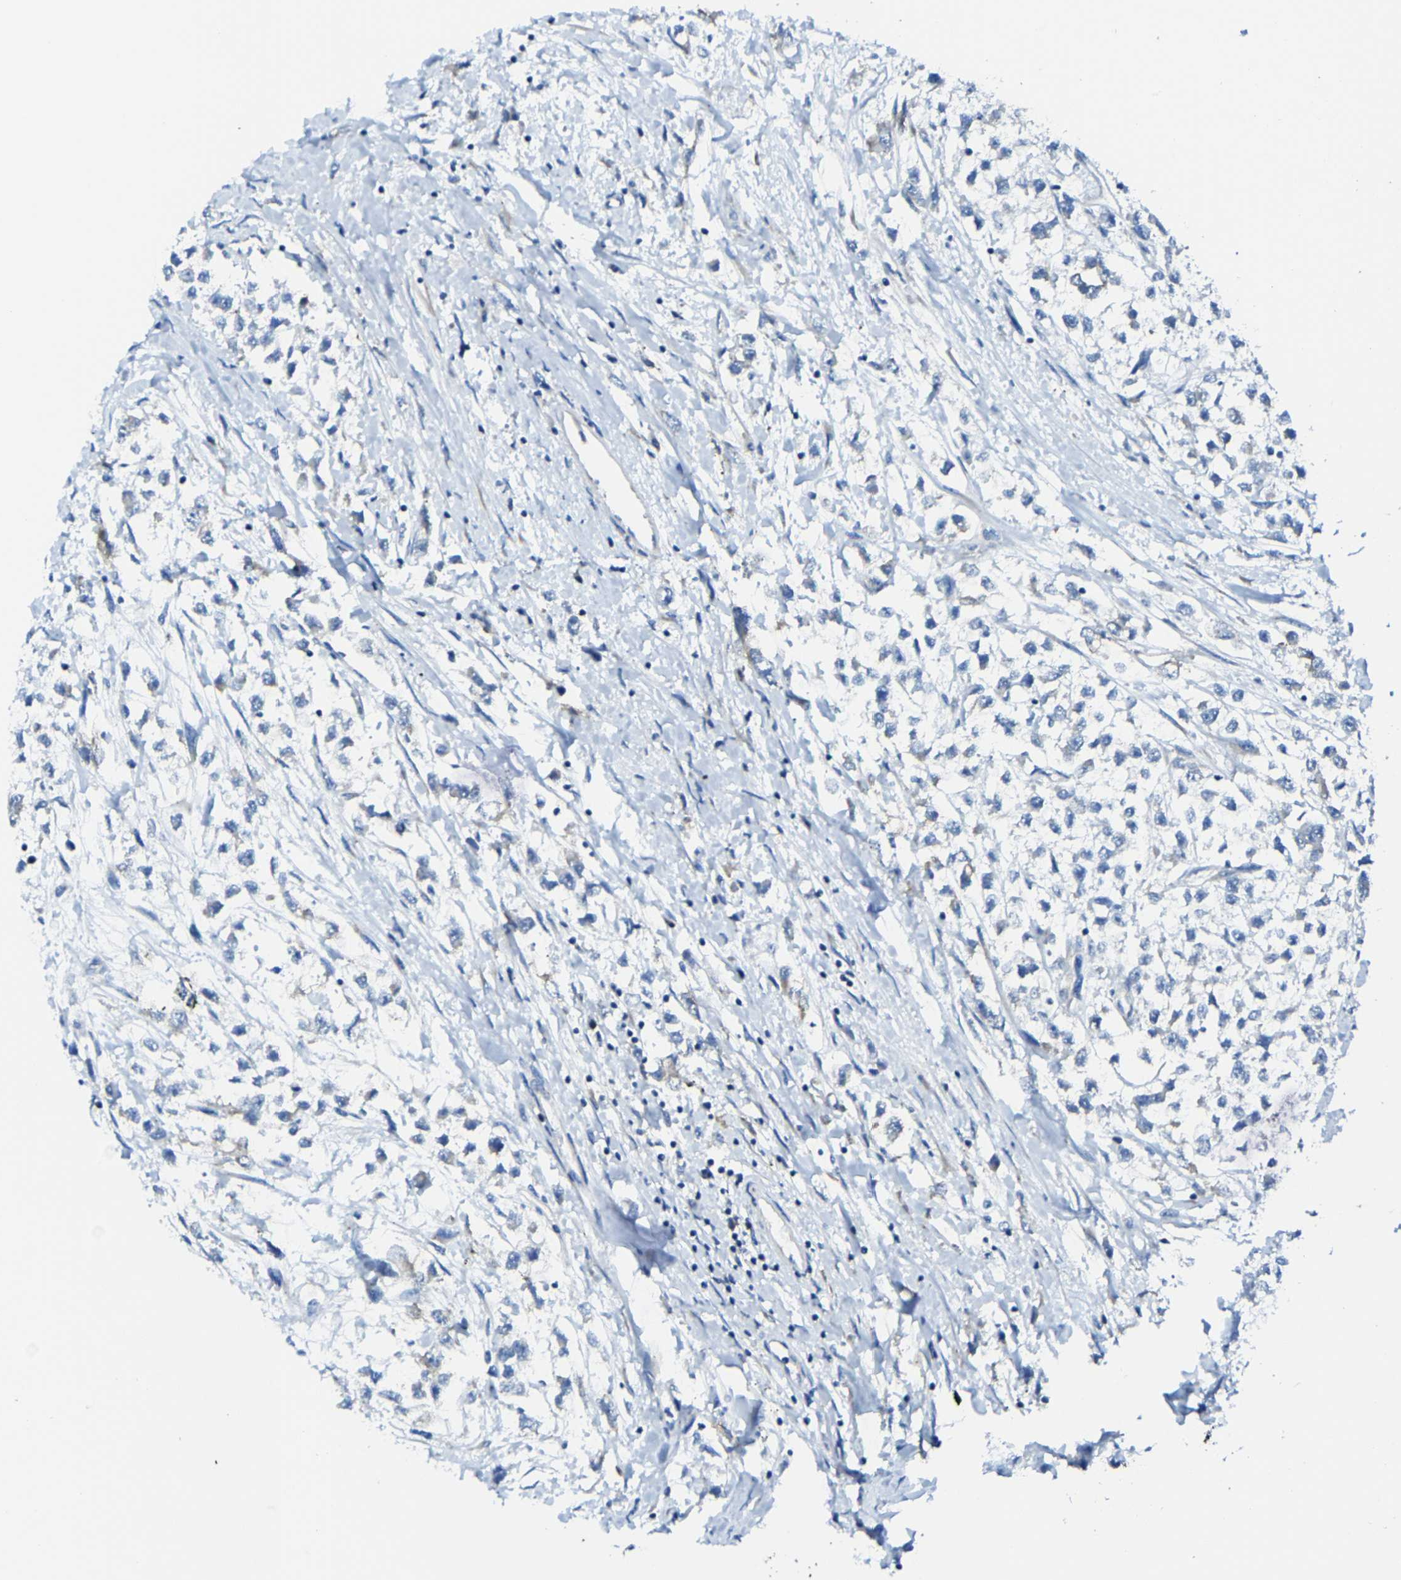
{"staining": {"intensity": "negative", "quantity": "none", "location": "none"}, "tissue": "testis cancer", "cell_type": "Tumor cells", "image_type": "cancer", "snomed": [{"axis": "morphology", "description": "Seminoma, NOS"}, {"axis": "morphology", "description": "Carcinoma, Embryonal, NOS"}, {"axis": "topography", "description": "Testis"}], "caption": "This is an immunohistochemistry histopathology image of seminoma (testis). There is no expression in tumor cells.", "gene": "G3BP2", "patient": {"sex": "male", "age": 51}}